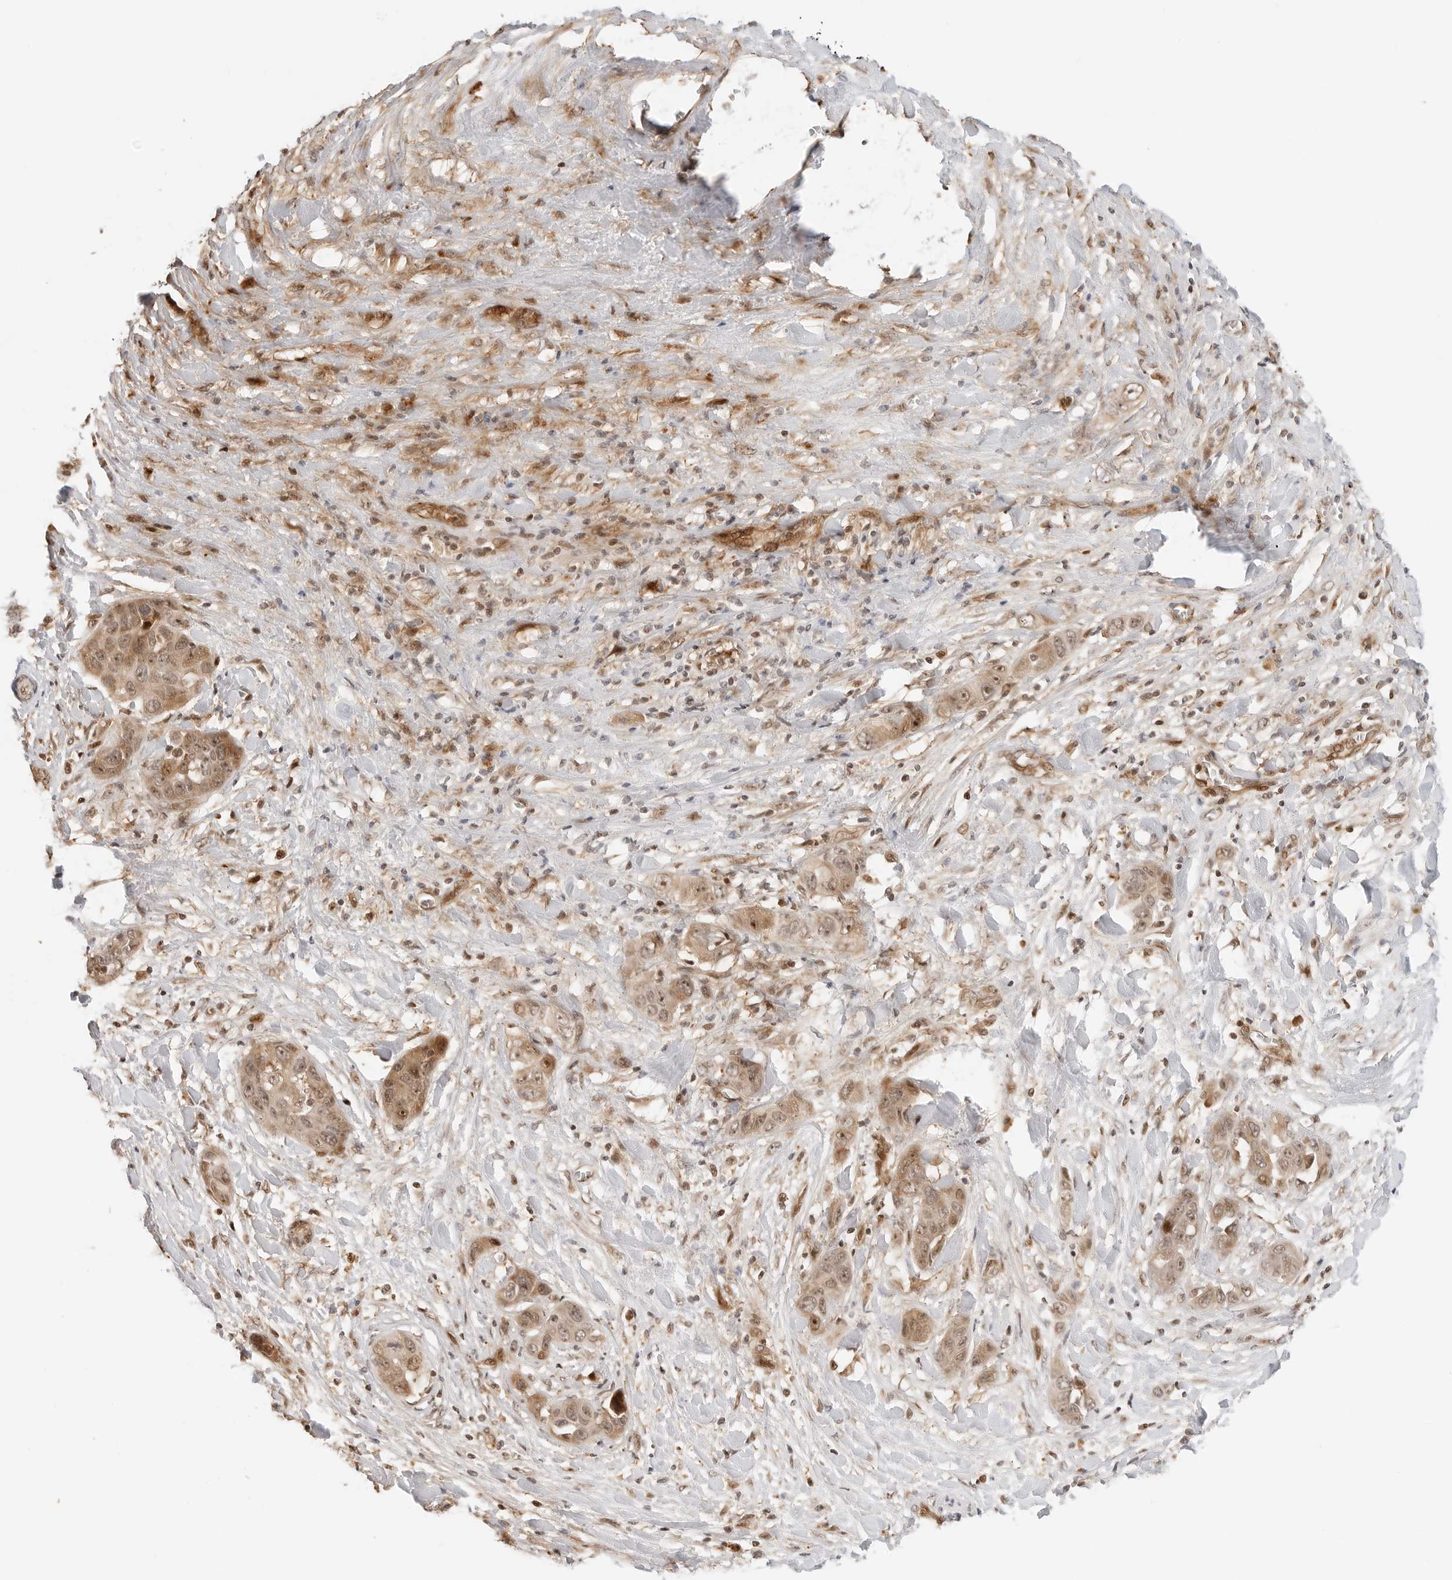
{"staining": {"intensity": "moderate", "quantity": ">75%", "location": "cytoplasmic/membranous,nuclear"}, "tissue": "liver cancer", "cell_type": "Tumor cells", "image_type": "cancer", "snomed": [{"axis": "morphology", "description": "Cholangiocarcinoma"}, {"axis": "topography", "description": "Liver"}], "caption": "Protein expression analysis of human liver cancer (cholangiocarcinoma) reveals moderate cytoplasmic/membranous and nuclear expression in about >75% of tumor cells.", "gene": "GEM", "patient": {"sex": "female", "age": 52}}